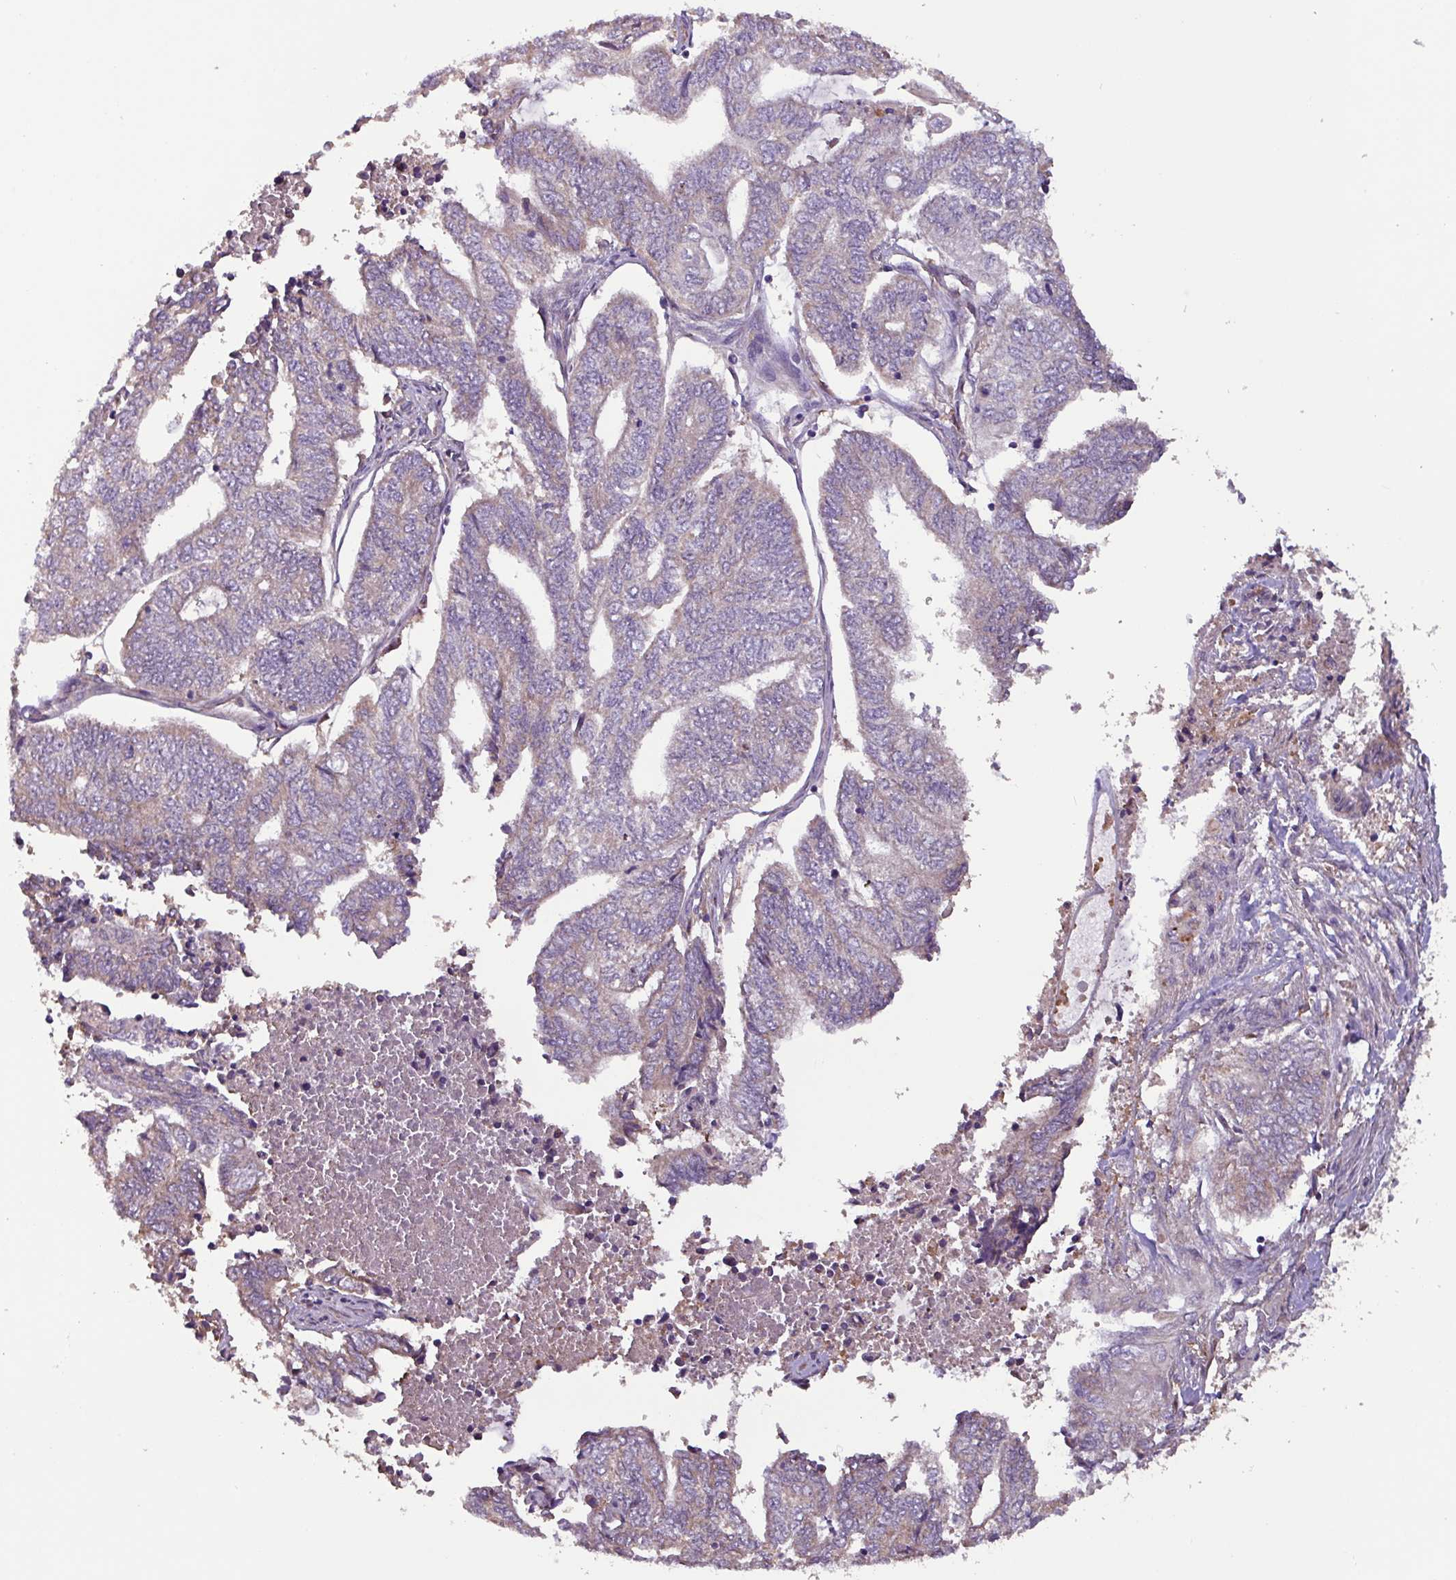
{"staining": {"intensity": "weak", "quantity": "<25%", "location": "cytoplasmic/membranous"}, "tissue": "endometrial cancer", "cell_type": "Tumor cells", "image_type": "cancer", "snomed": [{"axis": "morphology", "description": "Adenocarcinoma, NOS"}, {"axis": "topography", "description": "Uterus"}, {"axis": "topography", "description": "Endometrium"}], "caption": "High magnification brightfield microscopy of adenocarcinoma (endometrial) stained with DAB (3,3'-diaminobenzidine) (brown) and counterstained with hematoxylin (blue): tumor cells show no significant expression. (DAB (3,3'-diaminobenzidine) IHC with hematoxylin counter stain).", "gene": "PTPRQ", "patient": {"sex": "female", "age": 70}}